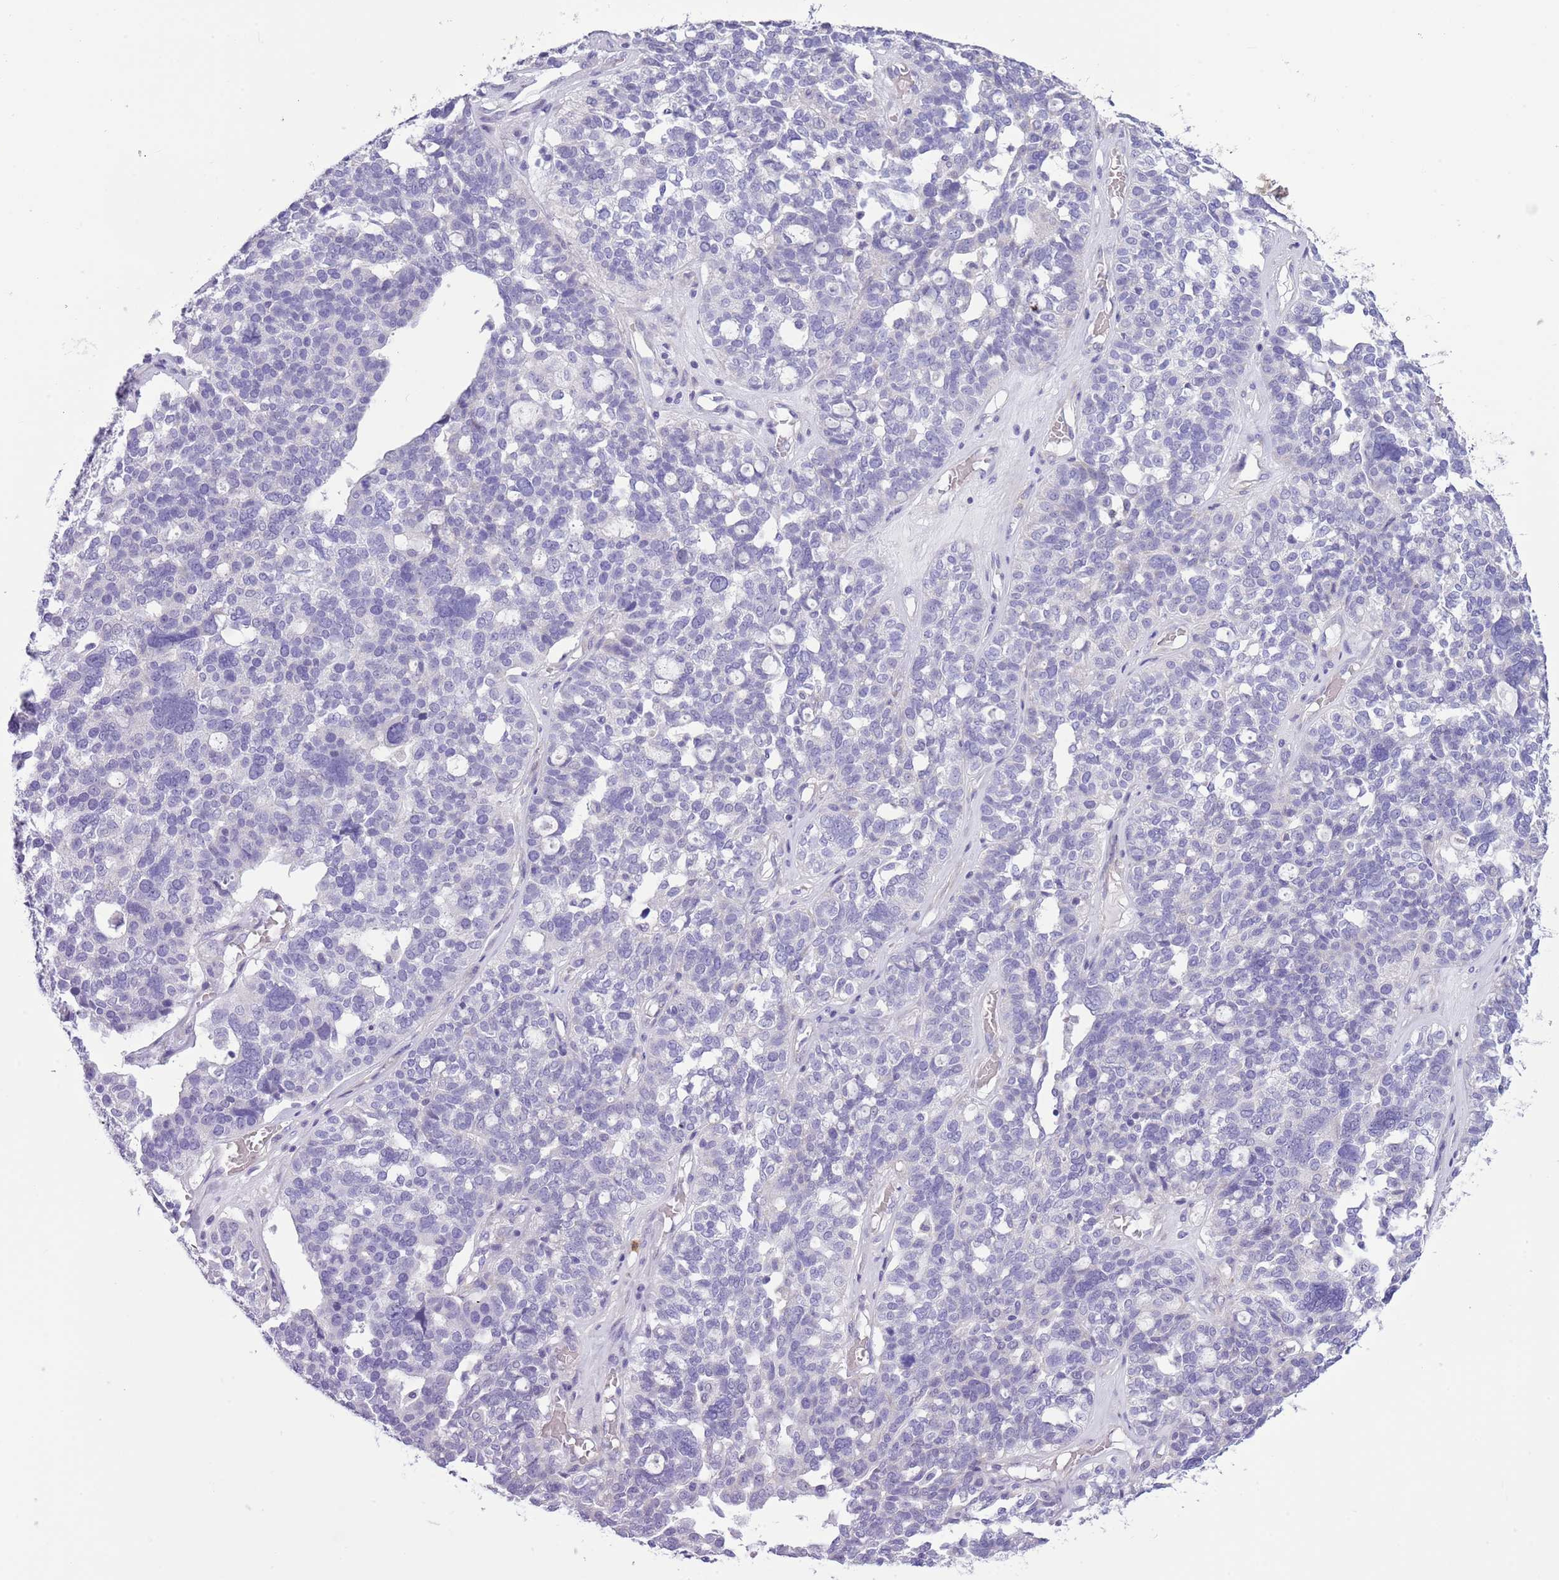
{"staining": {"intensity": "negative", "quantity": "none", "location": "none"}, "tissue": "ovarian cancer", "cell_type": "Tumor cells", "image_type": "cancer", "snomed": [{"axis": "morphology", "description": "Cystadenocarcinoma, serous, NOS"}, {"axis": "topography", "description": "Ovary"}], "caption": "This is a photomicrograph of IHC staining of ovarian serous cystadenocarcinoma, which shows no staining in tumor cells. (Brightfield microscopy of DAB (3,3'-diaminobenzidine) immunohistochemistry (IHC) at high magnification).", "gene": "OR6M1", "patient": {"sex": "female", "age": 59}}